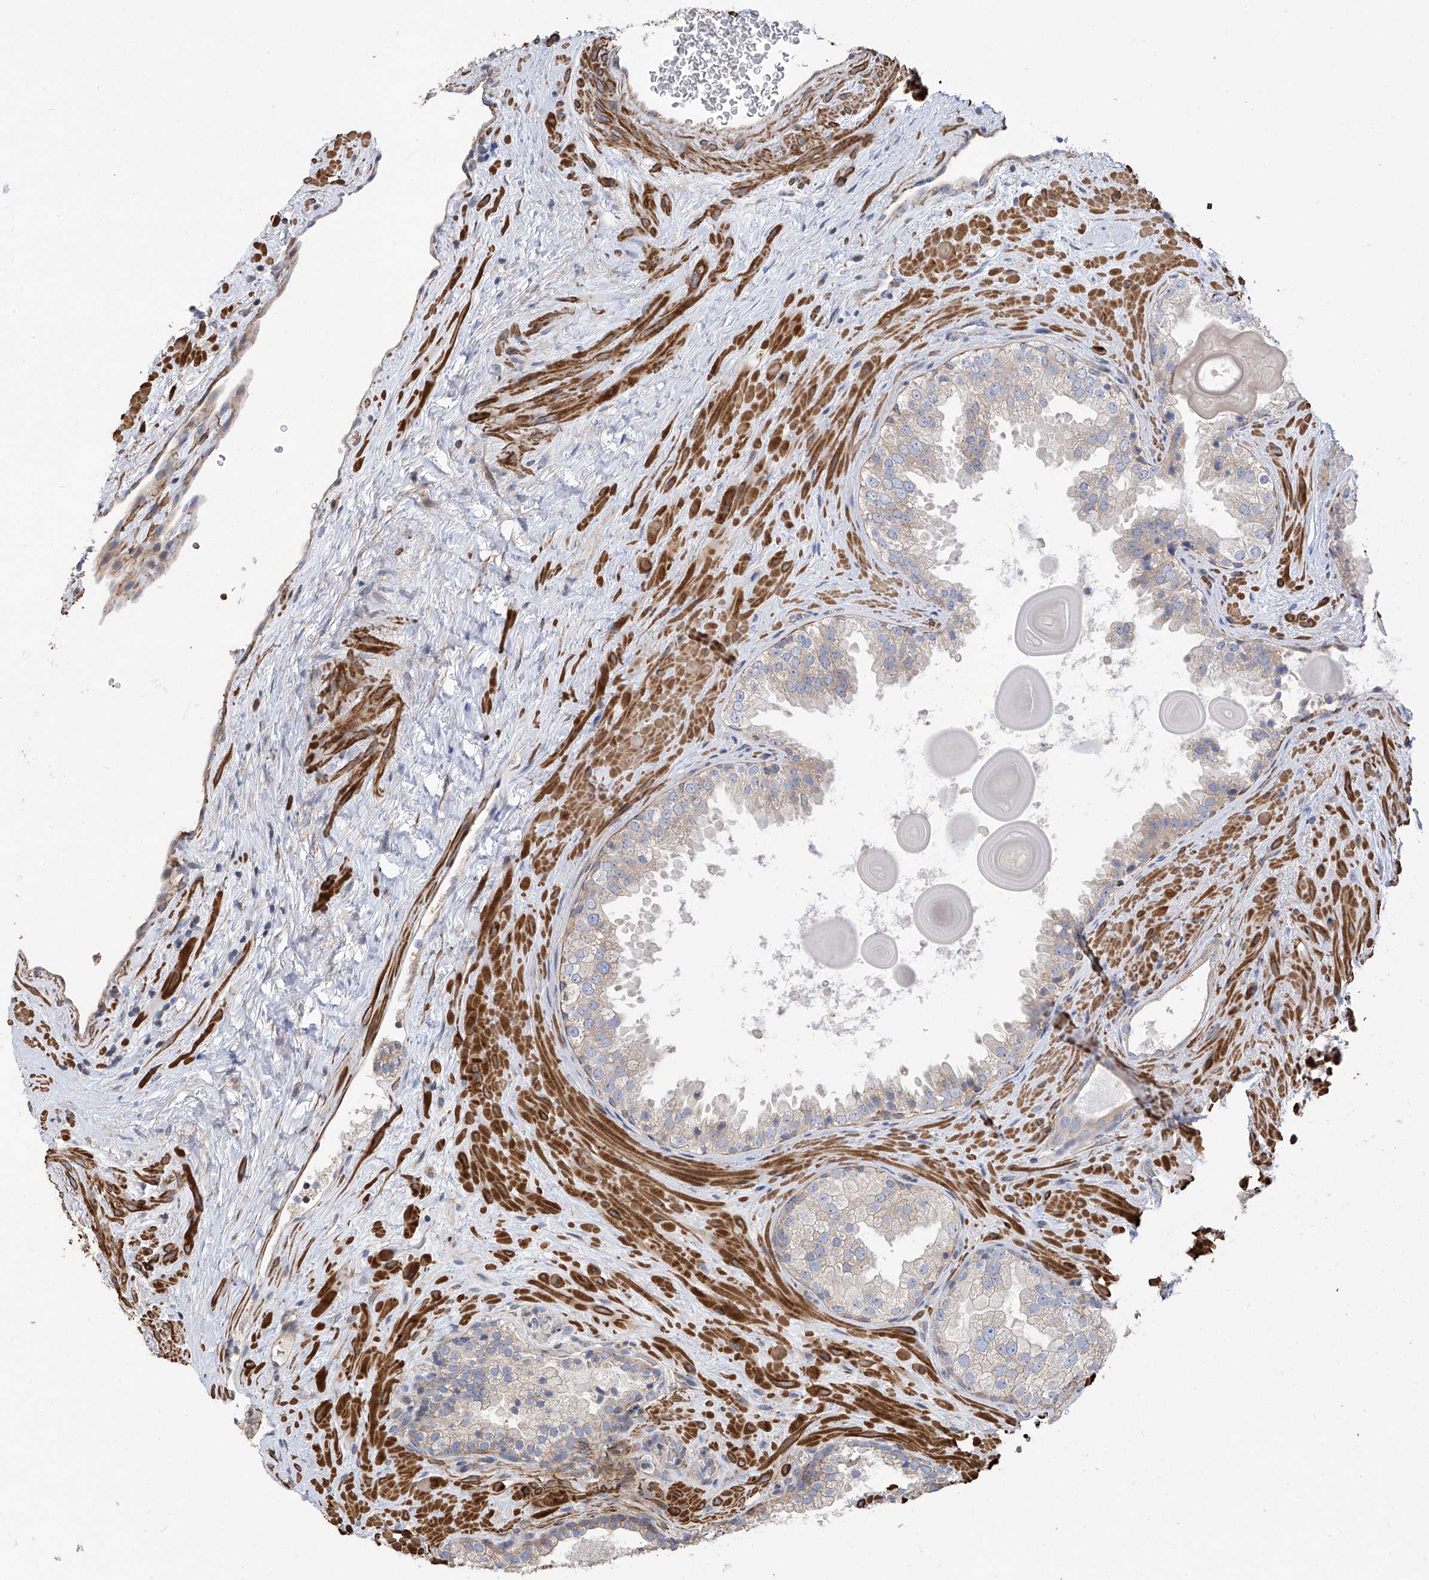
{"staining": {"intensity": "negative", "quantity": "none", "location": "none"}, "tissue": "prostate cancer", "cell_type": "Tumor cells", "image_type": "cancer", "snomed": [{"axis": "morphology", "description": "Adenocarcinoma, High grade"}, {"axis": "topography", "description": "Prostate"}], "caption": "Immunohistochemistry (IHC) photomicrograph of human adenocarcinoma (high-grade) (prostate) stained for a protein (brown), which demonstrates no positivity in tumor cells.", "gene": "SLC43A3", "patient": {"sex": "male", "age": 64}}